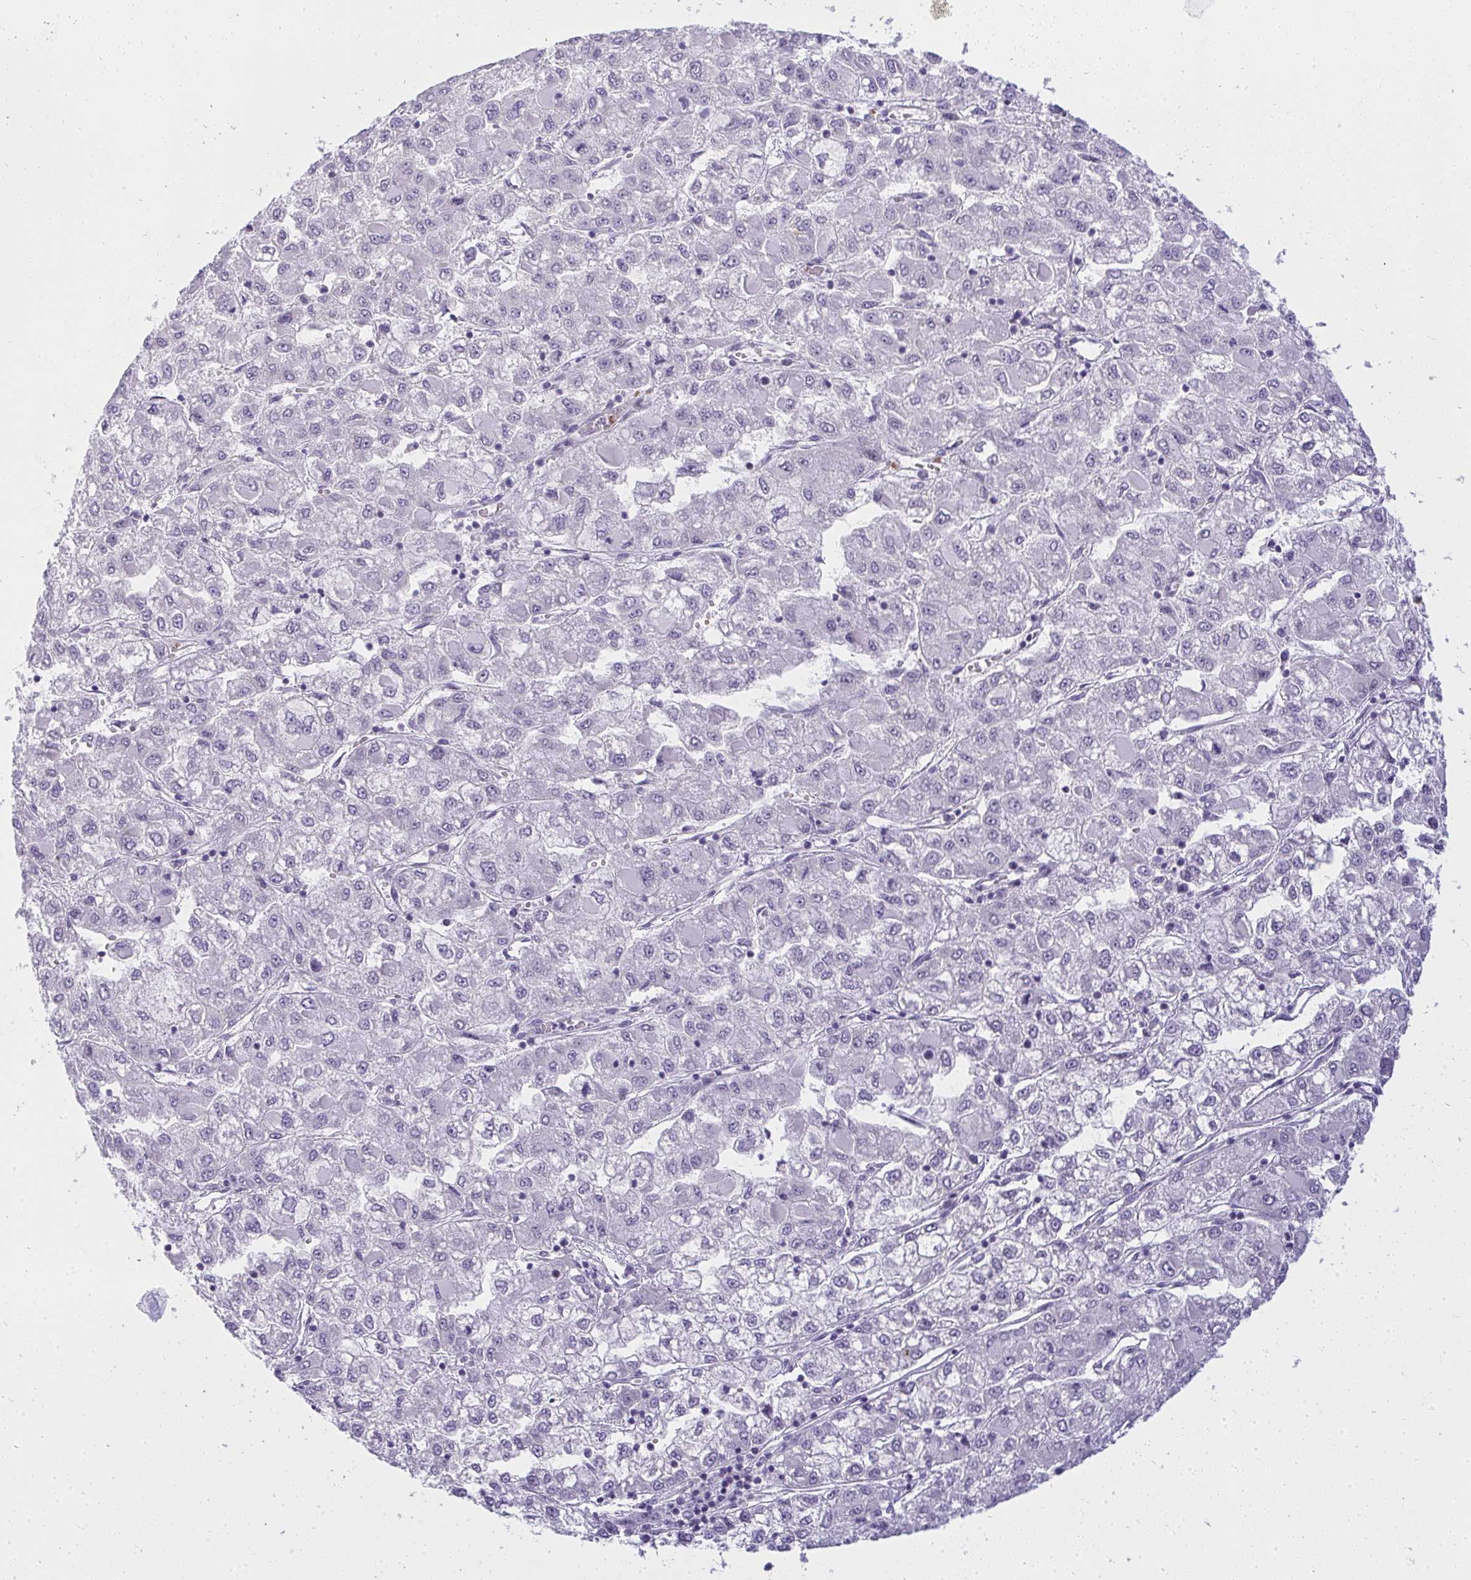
{"staining": {"intensity": "negative", "quantity": "none", "location": "none"}, "tissue": "liver cancer", "cell_type": "Tumor cells", "image_type": "cancer", "snomed": [{"axis": "morphology", "description": "Carcinoma, Hepatocellular, NOS"}, {"axis": "topography", "description": "Liver"}], "caption": "DAB (3,3'-diaminobenzidine) immunohistochemical staining of human liver hepatocellular carcinoma reveals no significant staining in tumor cells.", "gene": "ZNF182", "patient": {"sex": "male", "age": 40}}